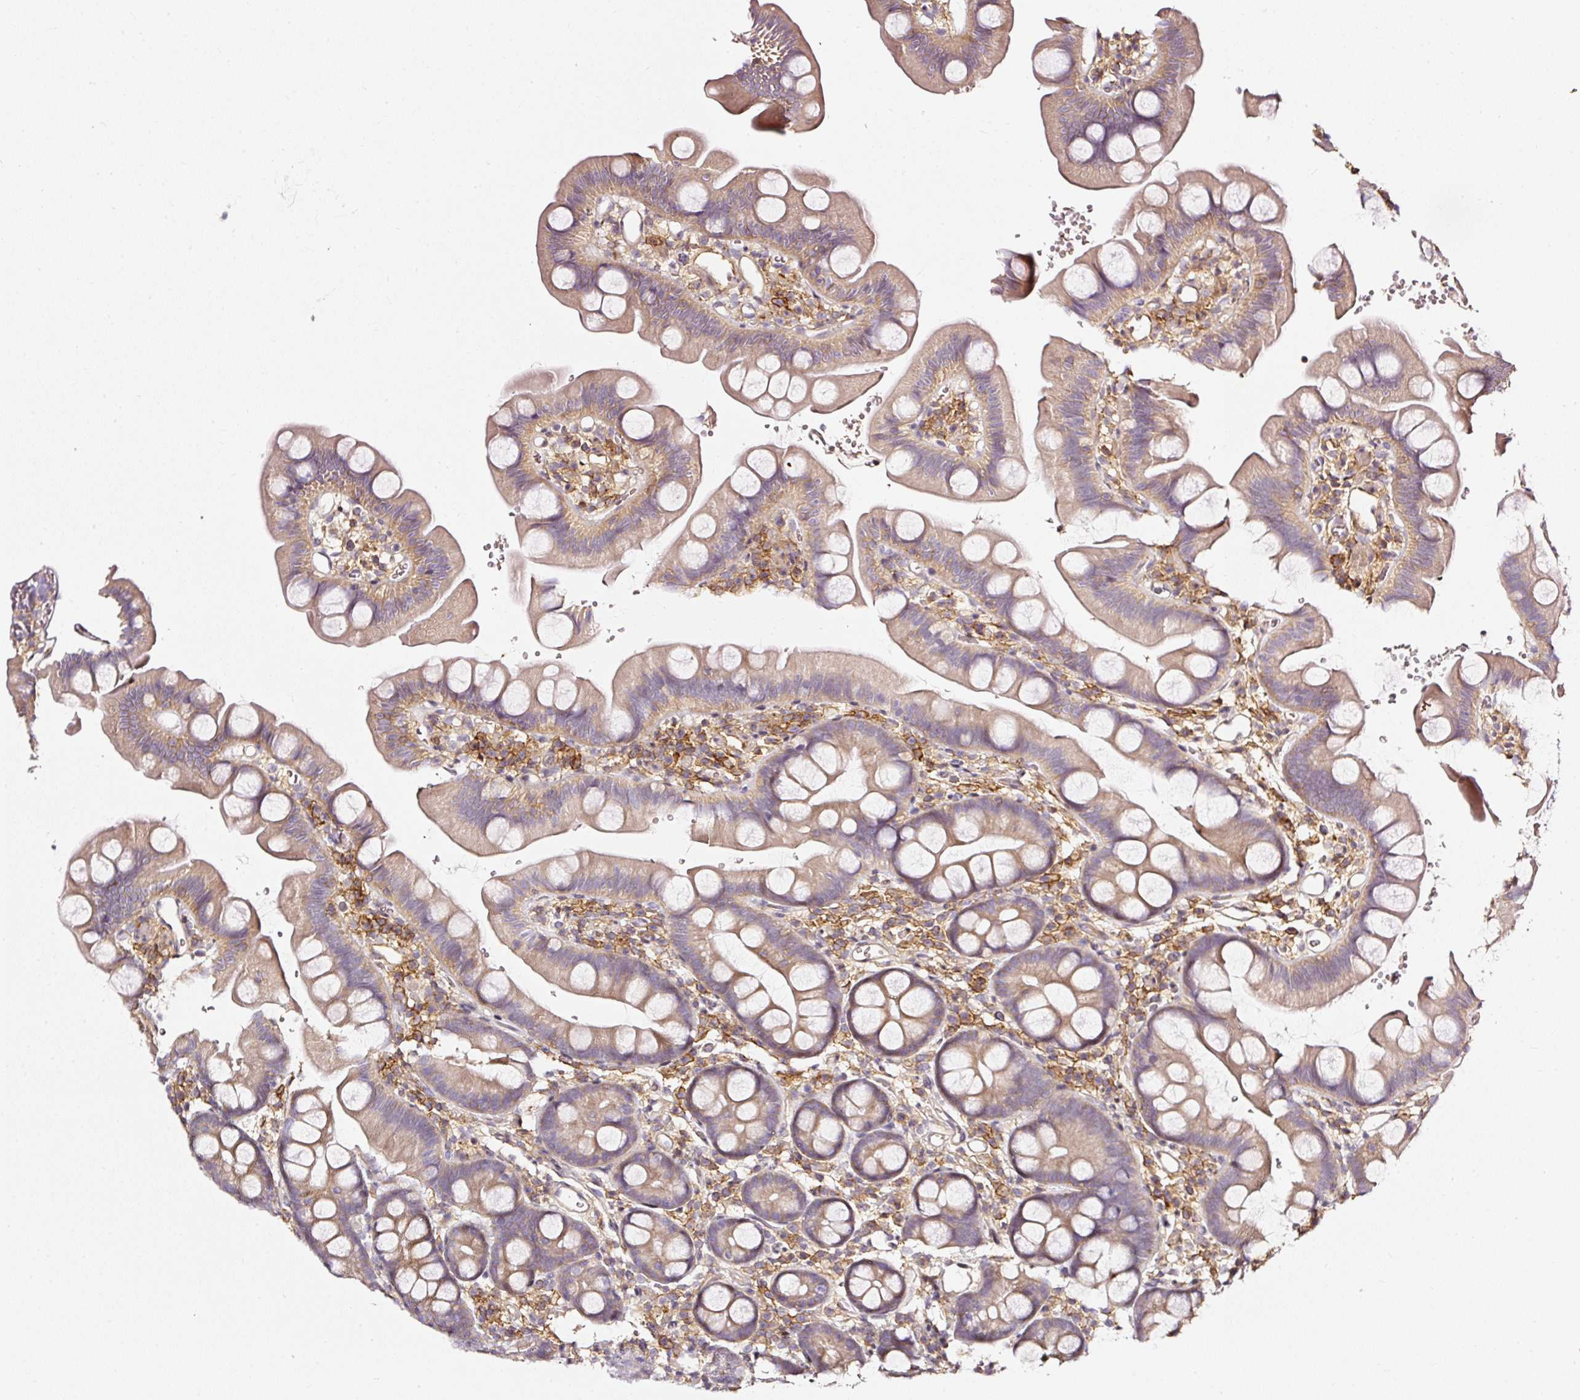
{"staining": {"intensity": "weak", "quantity": "25%-75%", "location": "cytoplasmic/membranous"}, "tissue": "small intestine", "cell_type": "Glandular cells", "image_type": "normal", "snomed": [{"axis": "morphology", "description": "Normal tissue, NOS"}, {"axis": "topography", "description": "Small intestine"}], "caption": "Approximately 25%-75% of glandular cells in benign small intestine display weak cytoplasmic/membranous protein expression as visualized by brown immunohistochemical staining.", "gene": "CD47", "patient": {"sex": "female", "age": 68}}